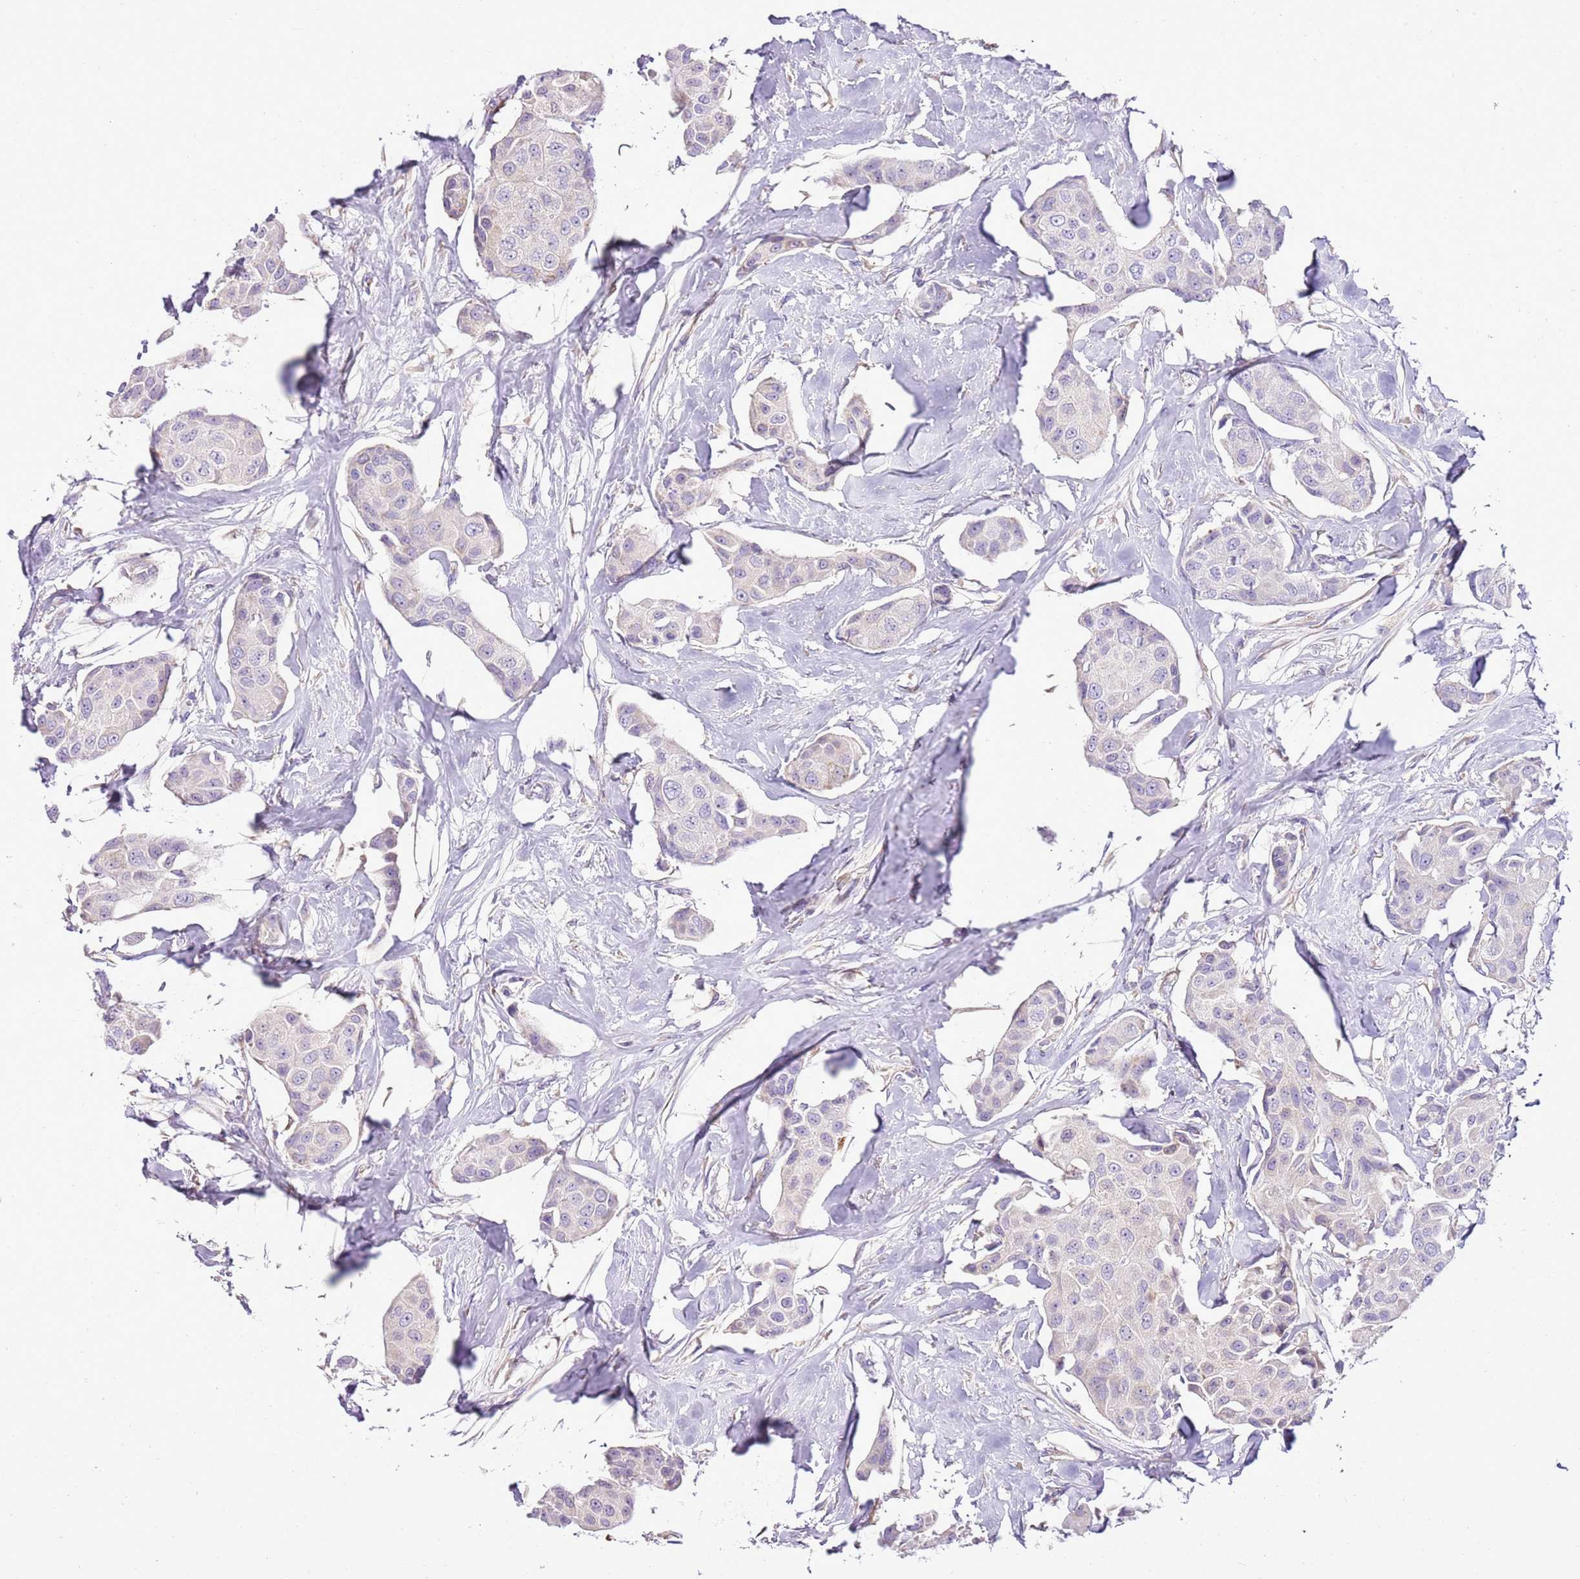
{"staining": {"intensity": "negative", "quantity": "none", "location": "none"}, "tissue": "breast cancer", "cell_type": "Tumor cells", "image_type": "cancer", "snomed": [{"axis": "morphology", "description": "Duct carcinoma"}, {"axis": "topography", "description": "Breast"}, {"axis": "topography", "description": "Lymph node"}], "caption": "A photomicrograph of human breast cancer (infiltrating ductal carcinoma) is negative for staining in tumor cells.", "gene": "AAR2", "patient": {"sex": "female", "age": 80}}